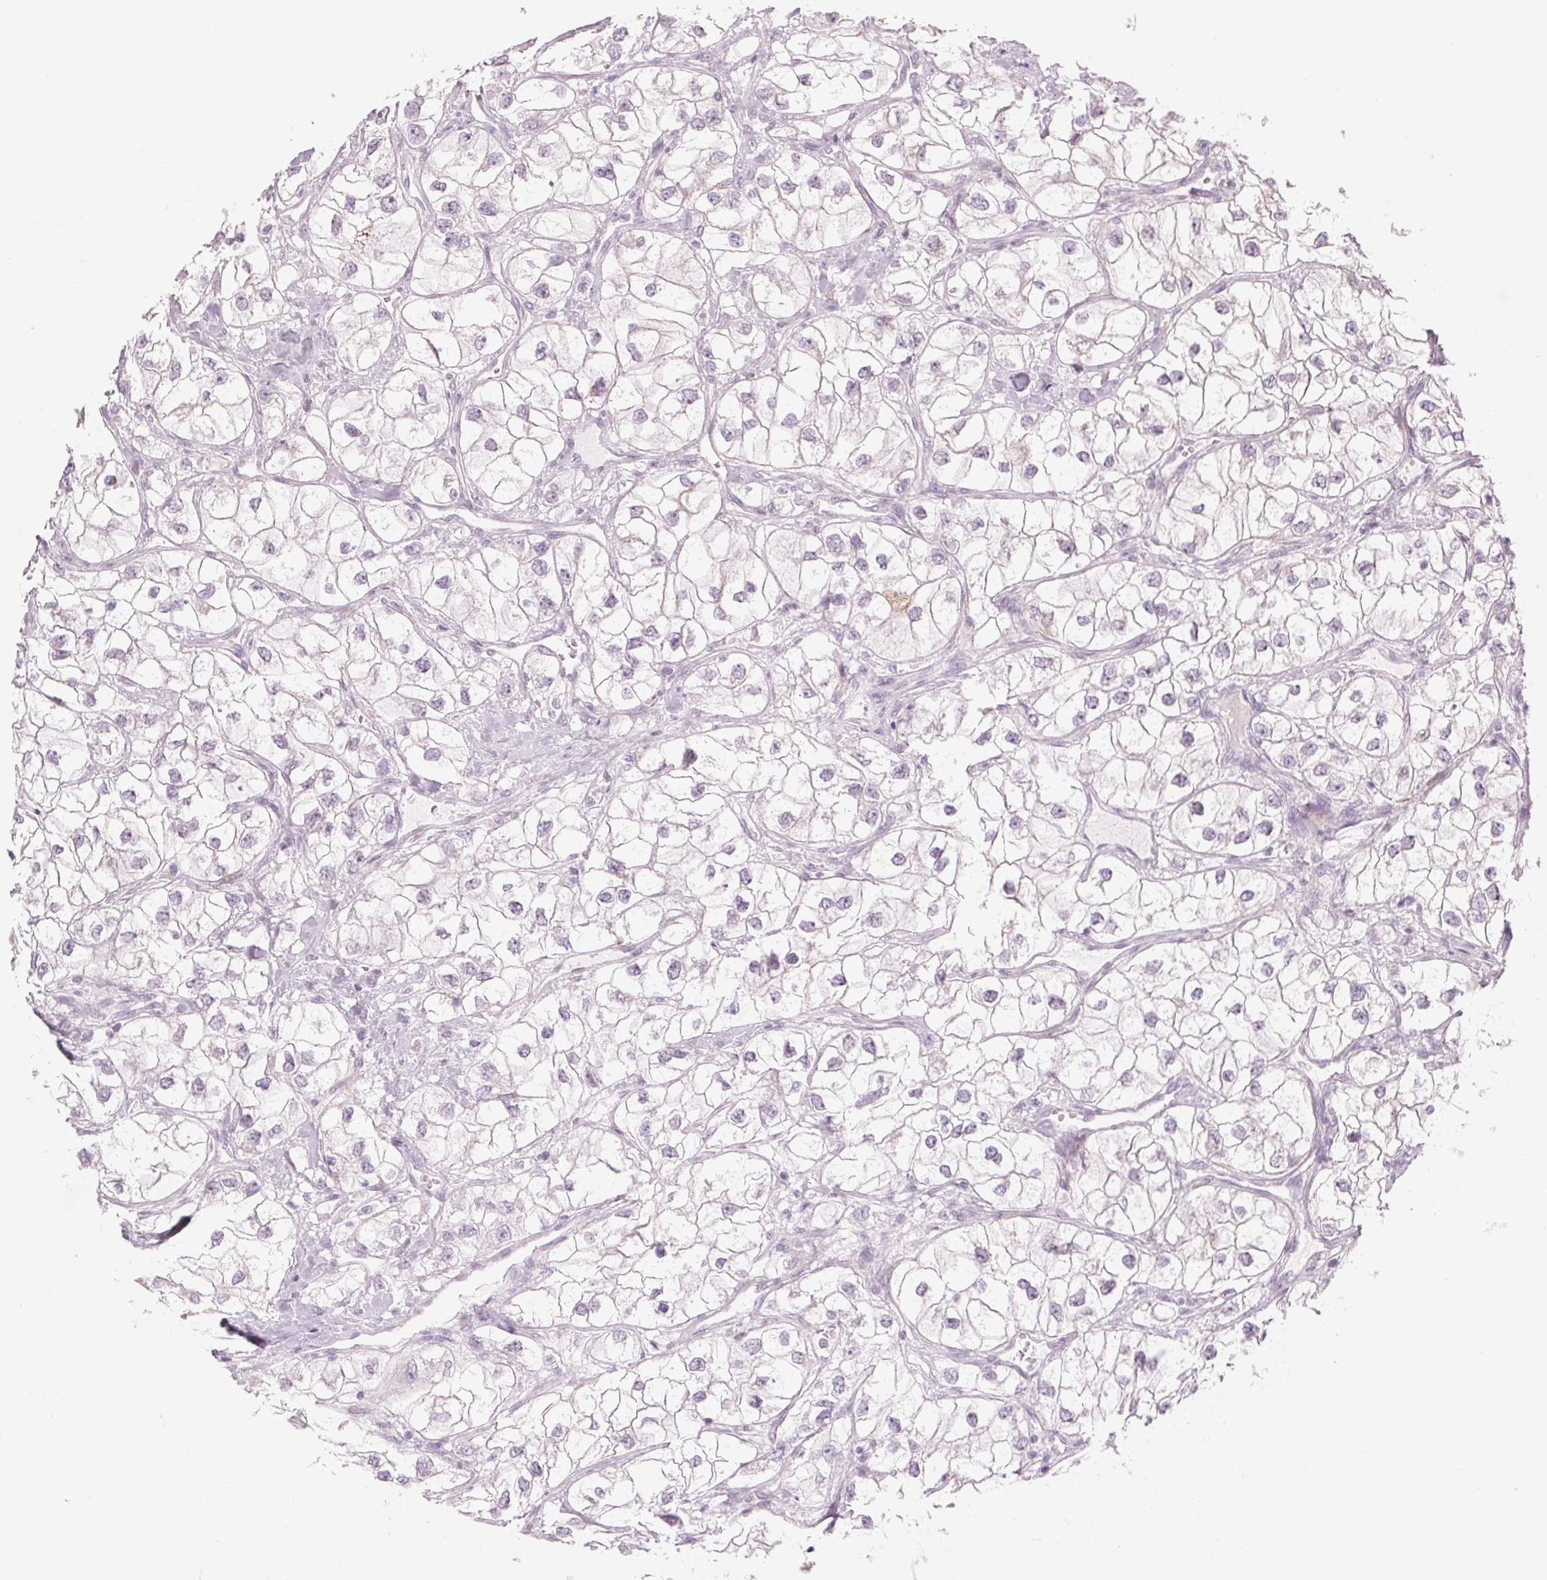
{"staining": {"intensity": "negative", "quantity": "none", "location": "none"}, "tissue": "renal cancer", "cell_type": "Tumor cells", "image_type": "cancer", "snomed": [{"axis": "morphology", "description": "Adenocarcinoma, NOS"}, {"axis": "topography", "description": "Kidney"}], "caption": "Tumor cells show no significant protein expression in renal adenocarcinoma.", "gene": "GNMT", "patient": {"sex": "male", "age": 59}}